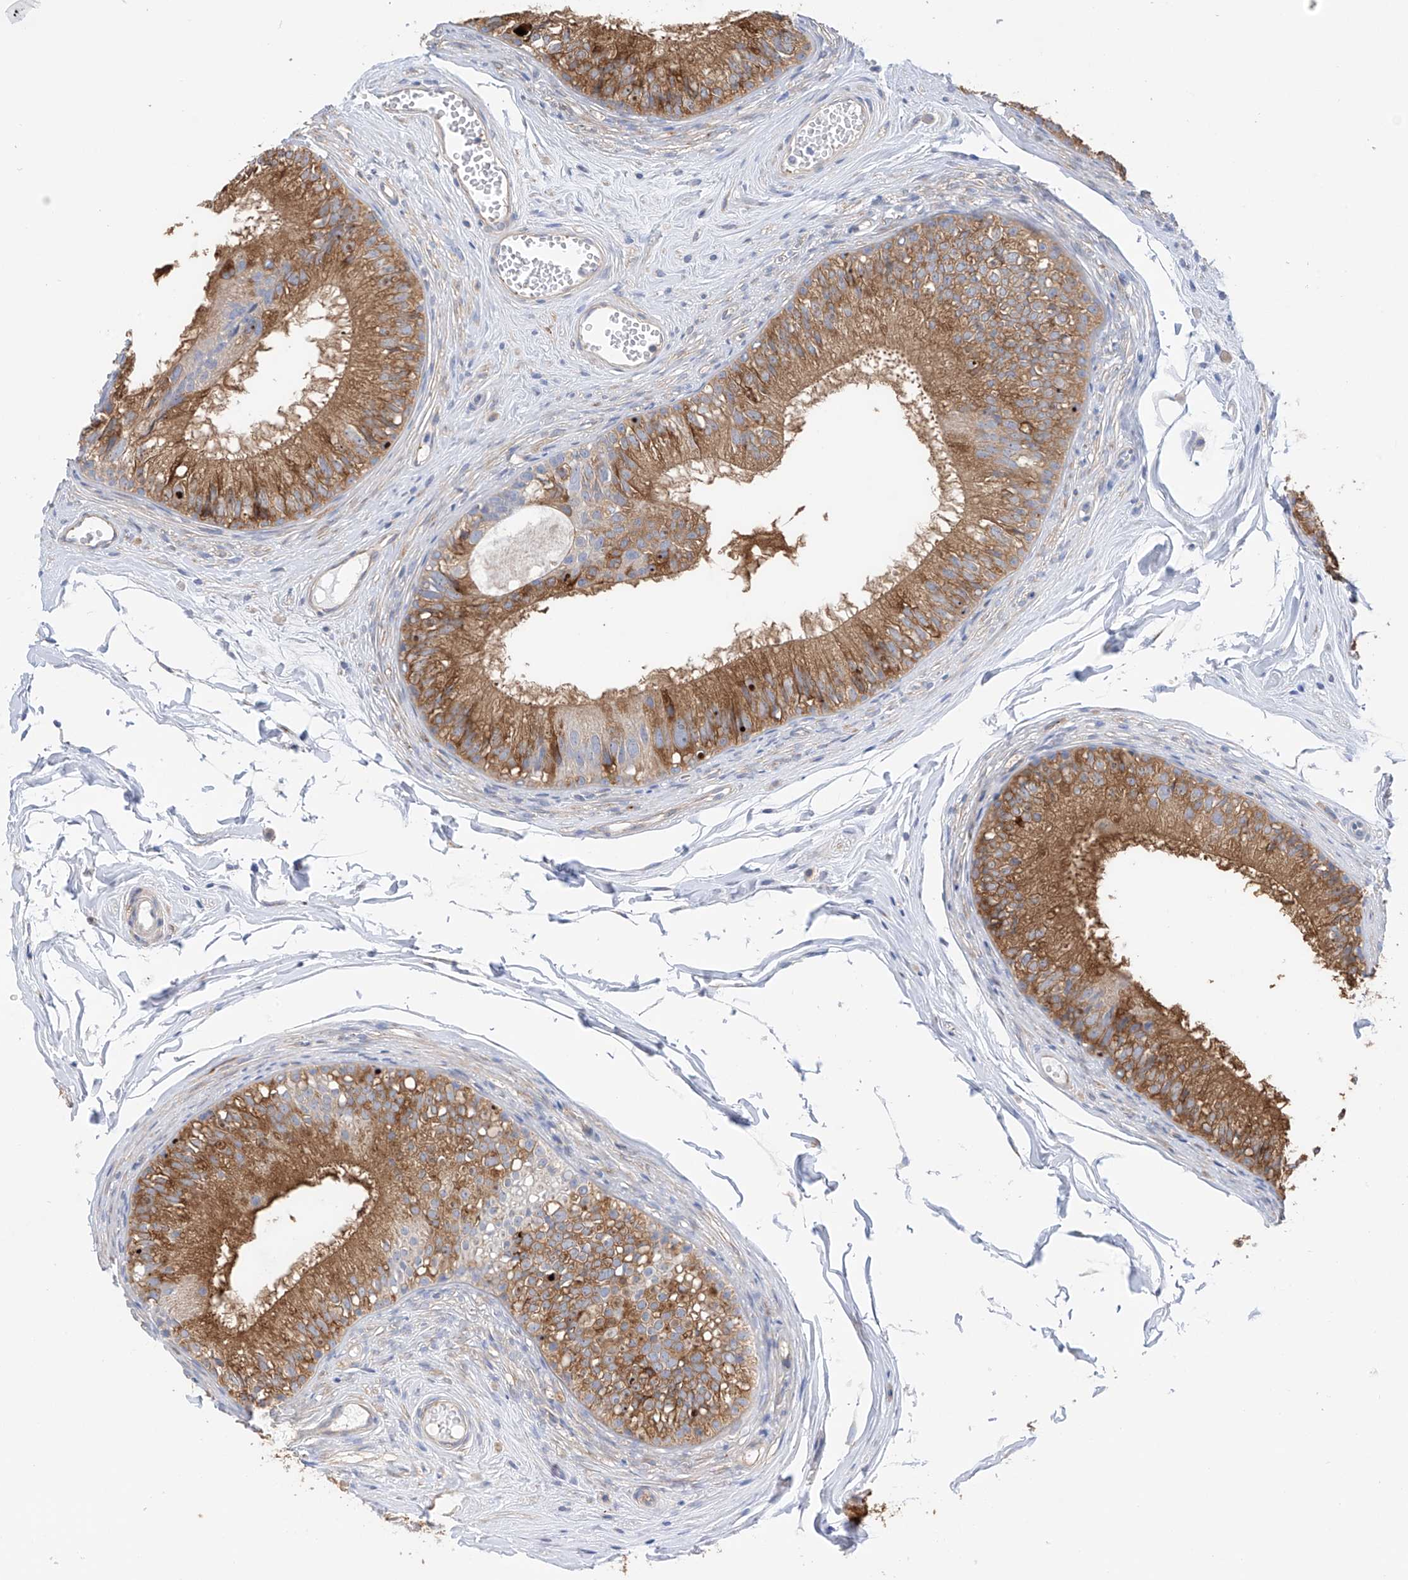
{"staining": {"intensity": "moderate", "quantity": ">75%", "location": "cytoplasmic/membranous"}, "tissue": "epididymis", "cell_type": "Glandular cells", "image_type": "normal", "snomed": [{"axis": "morphology", "description": "Normal tissue, NOS"}, {"axis": "morphology", "description": "Seminoma in situ"}, {"axis": "topography", "description": "Testis"}, {"axis": "topography", "description": "Epididymis"}], "caption": "Approximately >75% of glandular cells in unremarkable epididymis exhibit moderate cytoplasmic/membranous protein expression as visualized by brown immunohistochemical staining.", "gene": "REC8", "patient": {"sex": "male", "age": 28}}